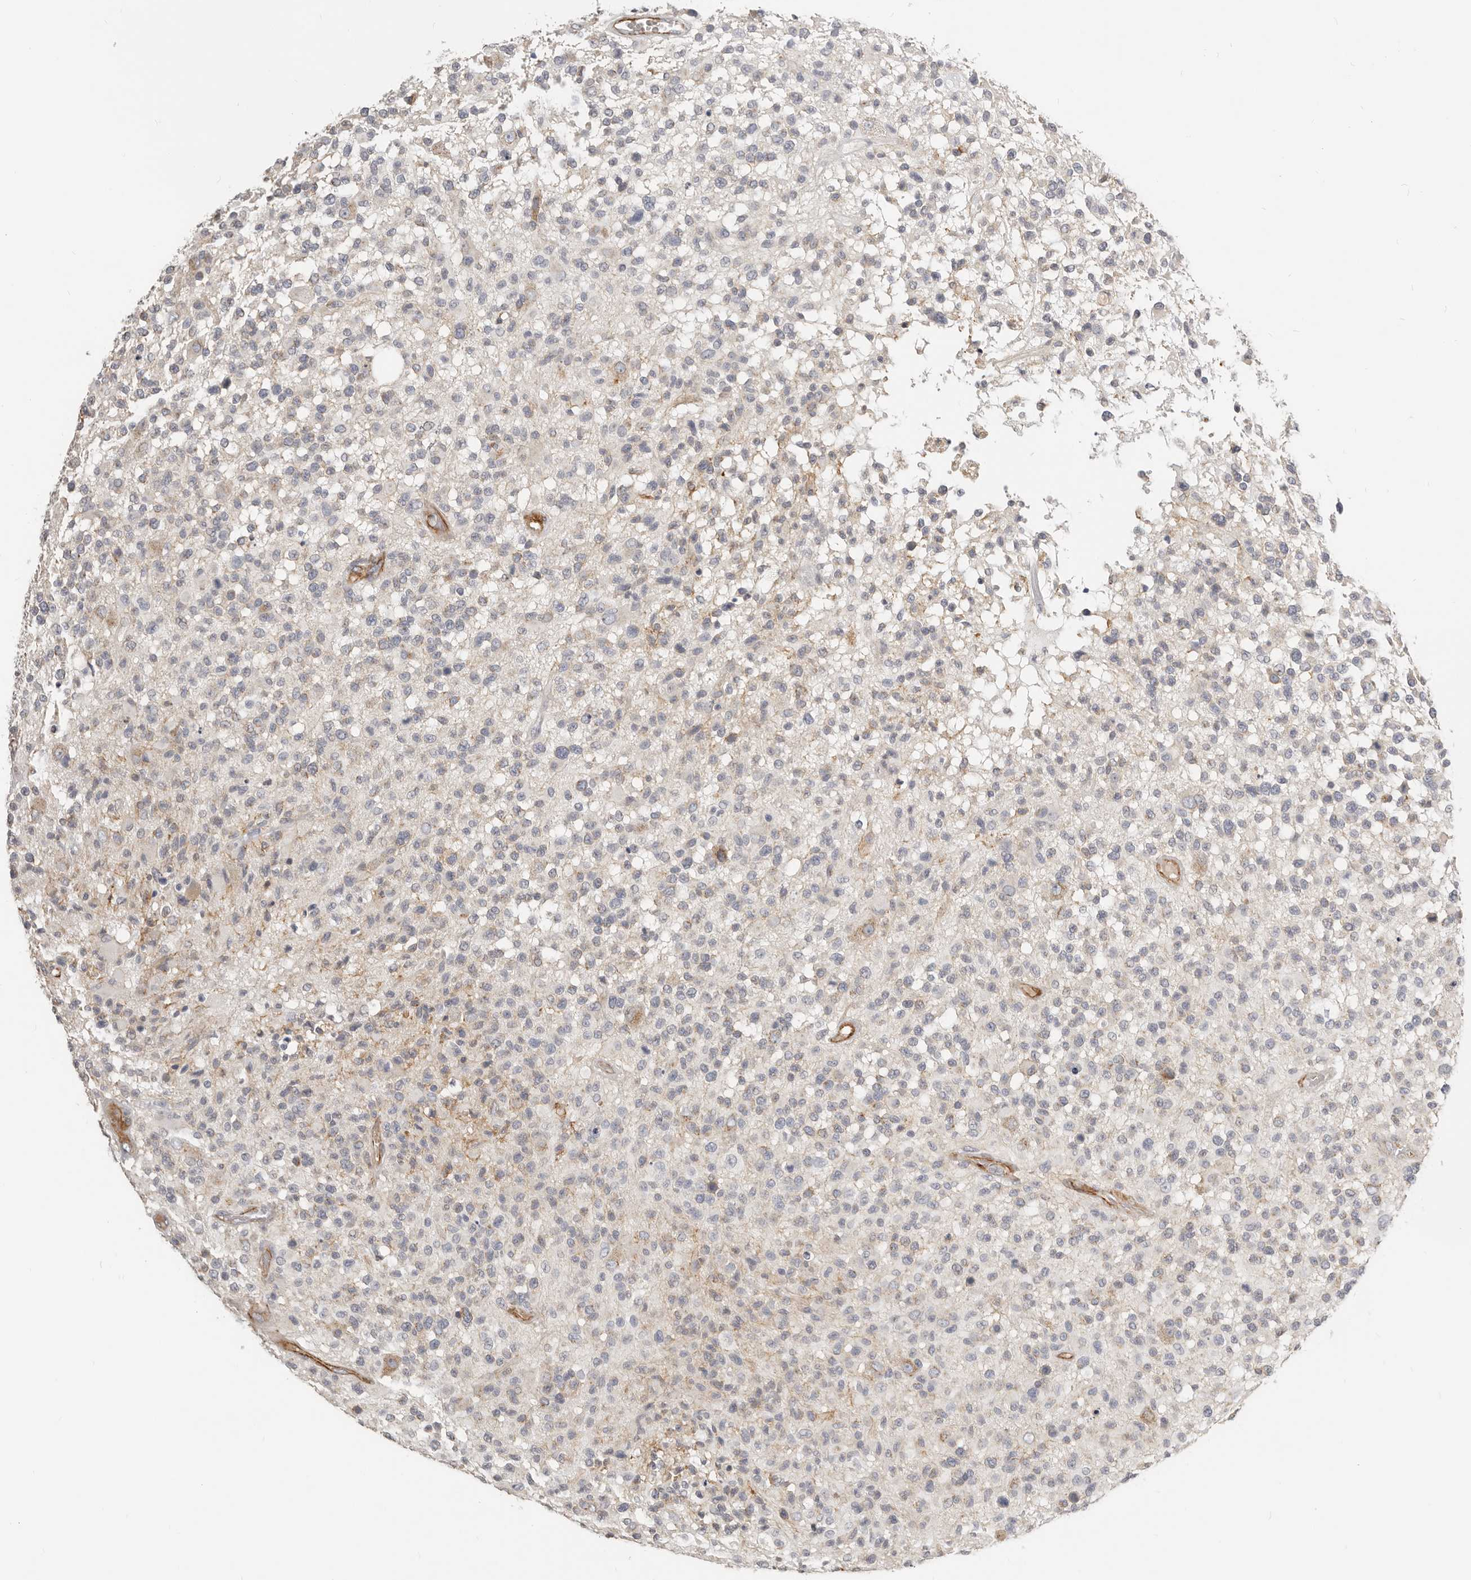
{"staining": {"intensity": "weak", "quantity": "<25%", "location": "cytoplasmic/membranous"}, "tissue": "glioma", "cell_type": "Tumor cells", "image_type": "cancer", "snomed": [{"axis": "morphology", "description": "Glioma, malignant, High grade"}, {"axis": "morphology", "description": "Glioblastoma, NOS"}, {"axis": "topography", "description": "Brain"}], "caption": "This is a histopathology image of immunohistochemistry (IHC) staining of malignant glioma (high-grade), which shows no staining in tumor cells.", "gene": "RABAC1", "patient": {"sex": "male", "age": 60}}